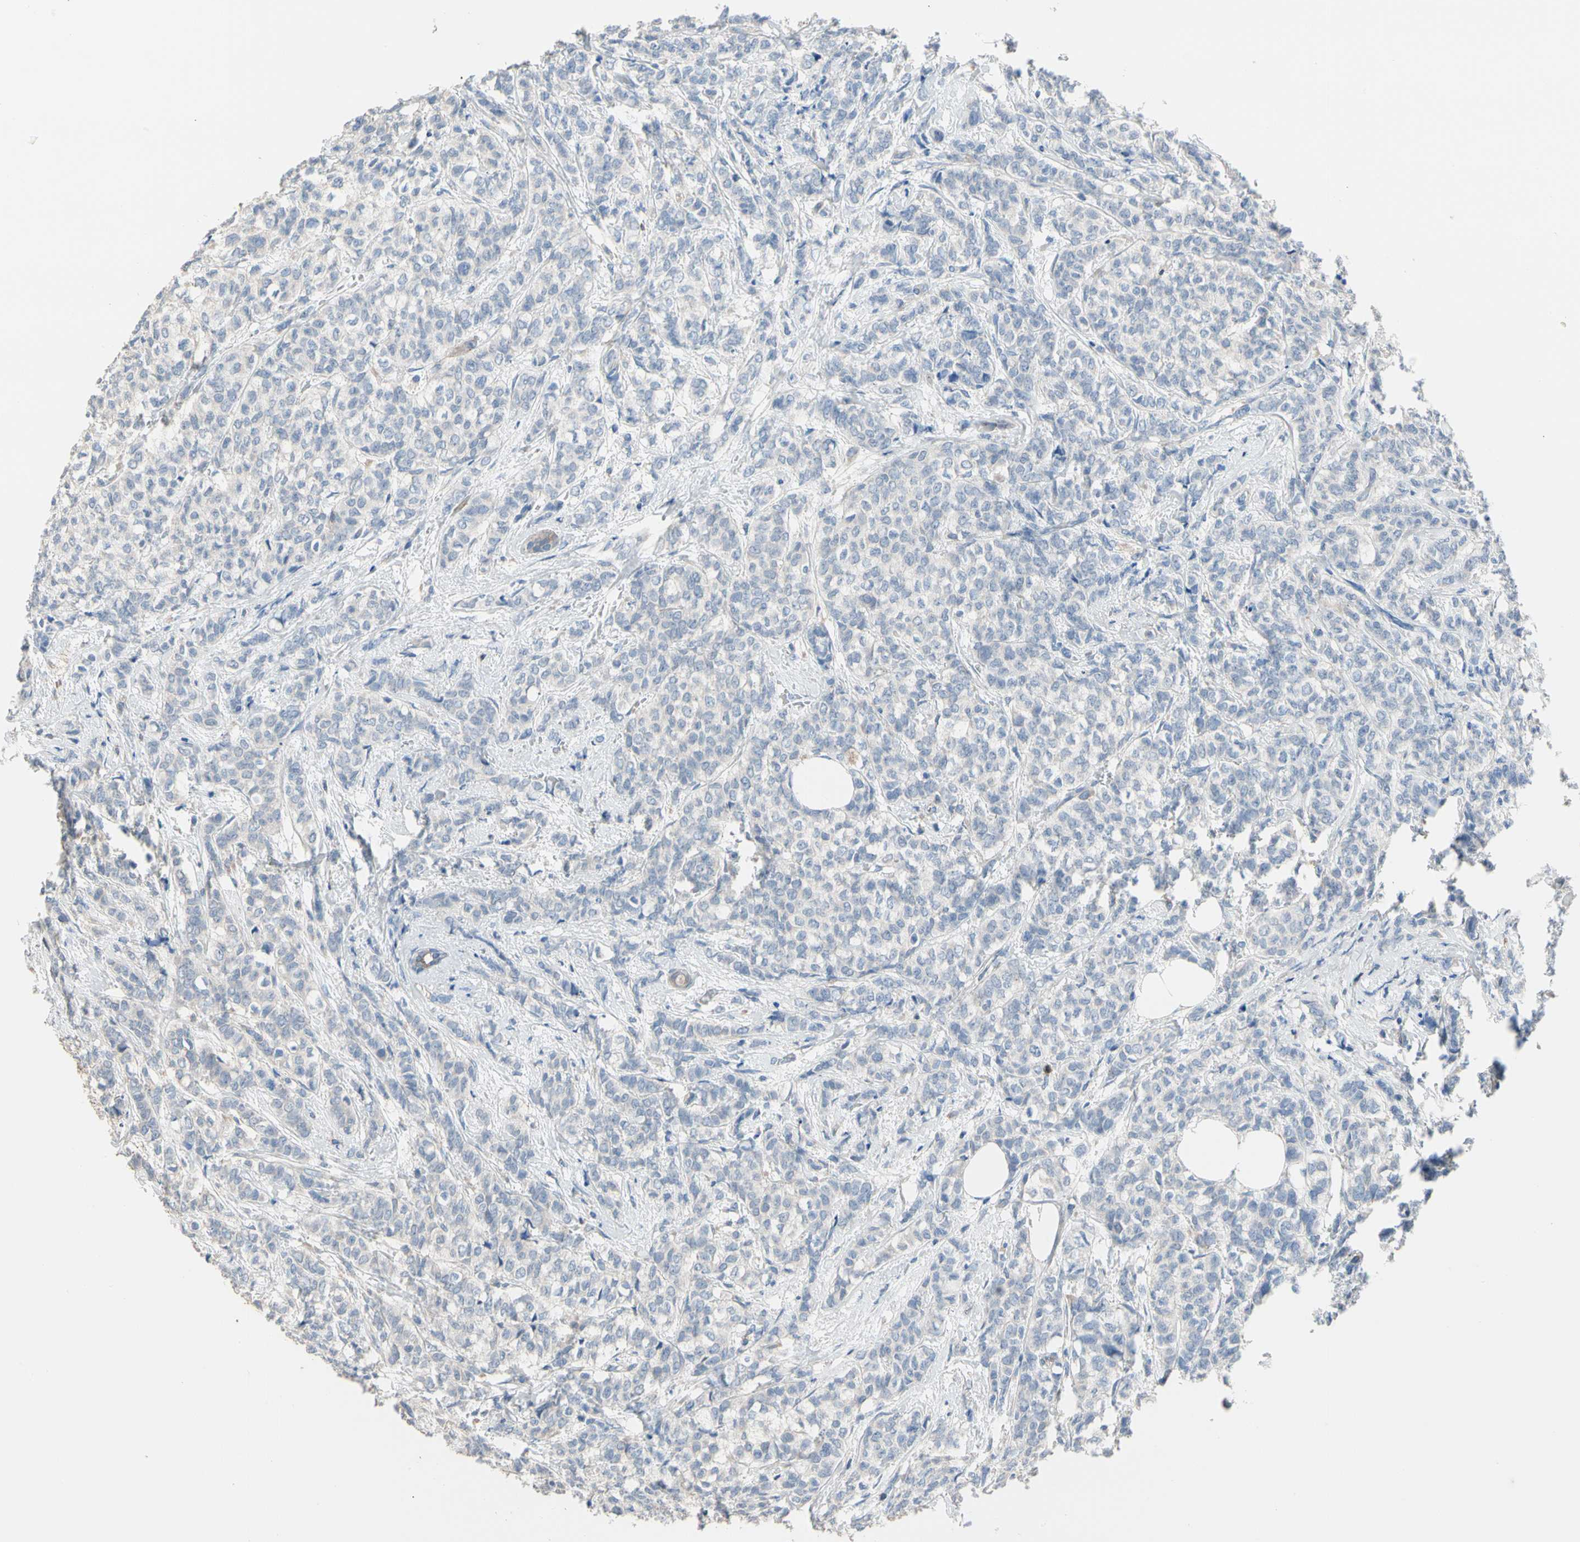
{"staining": {"intensity": "weak", "quantity": "25%-75%", "location": "cytoplasmic/membranous"}, "tissue": "breast cancer", "cell_type": "Tumor cells", "image_type": "cancer", "snomed": [{"axis": "morphology", "description": "Lobular carcinoma"}, {"axis": "topography", "description": "Breast"}], "caption": "Tumor cells reveal low levels of weak cytoplasmic/membranous positivity in approximately 25%-75% of cells in breast cancer.", "gene": "BBOX1", "patient": {"sex": "female", "age": 60}}